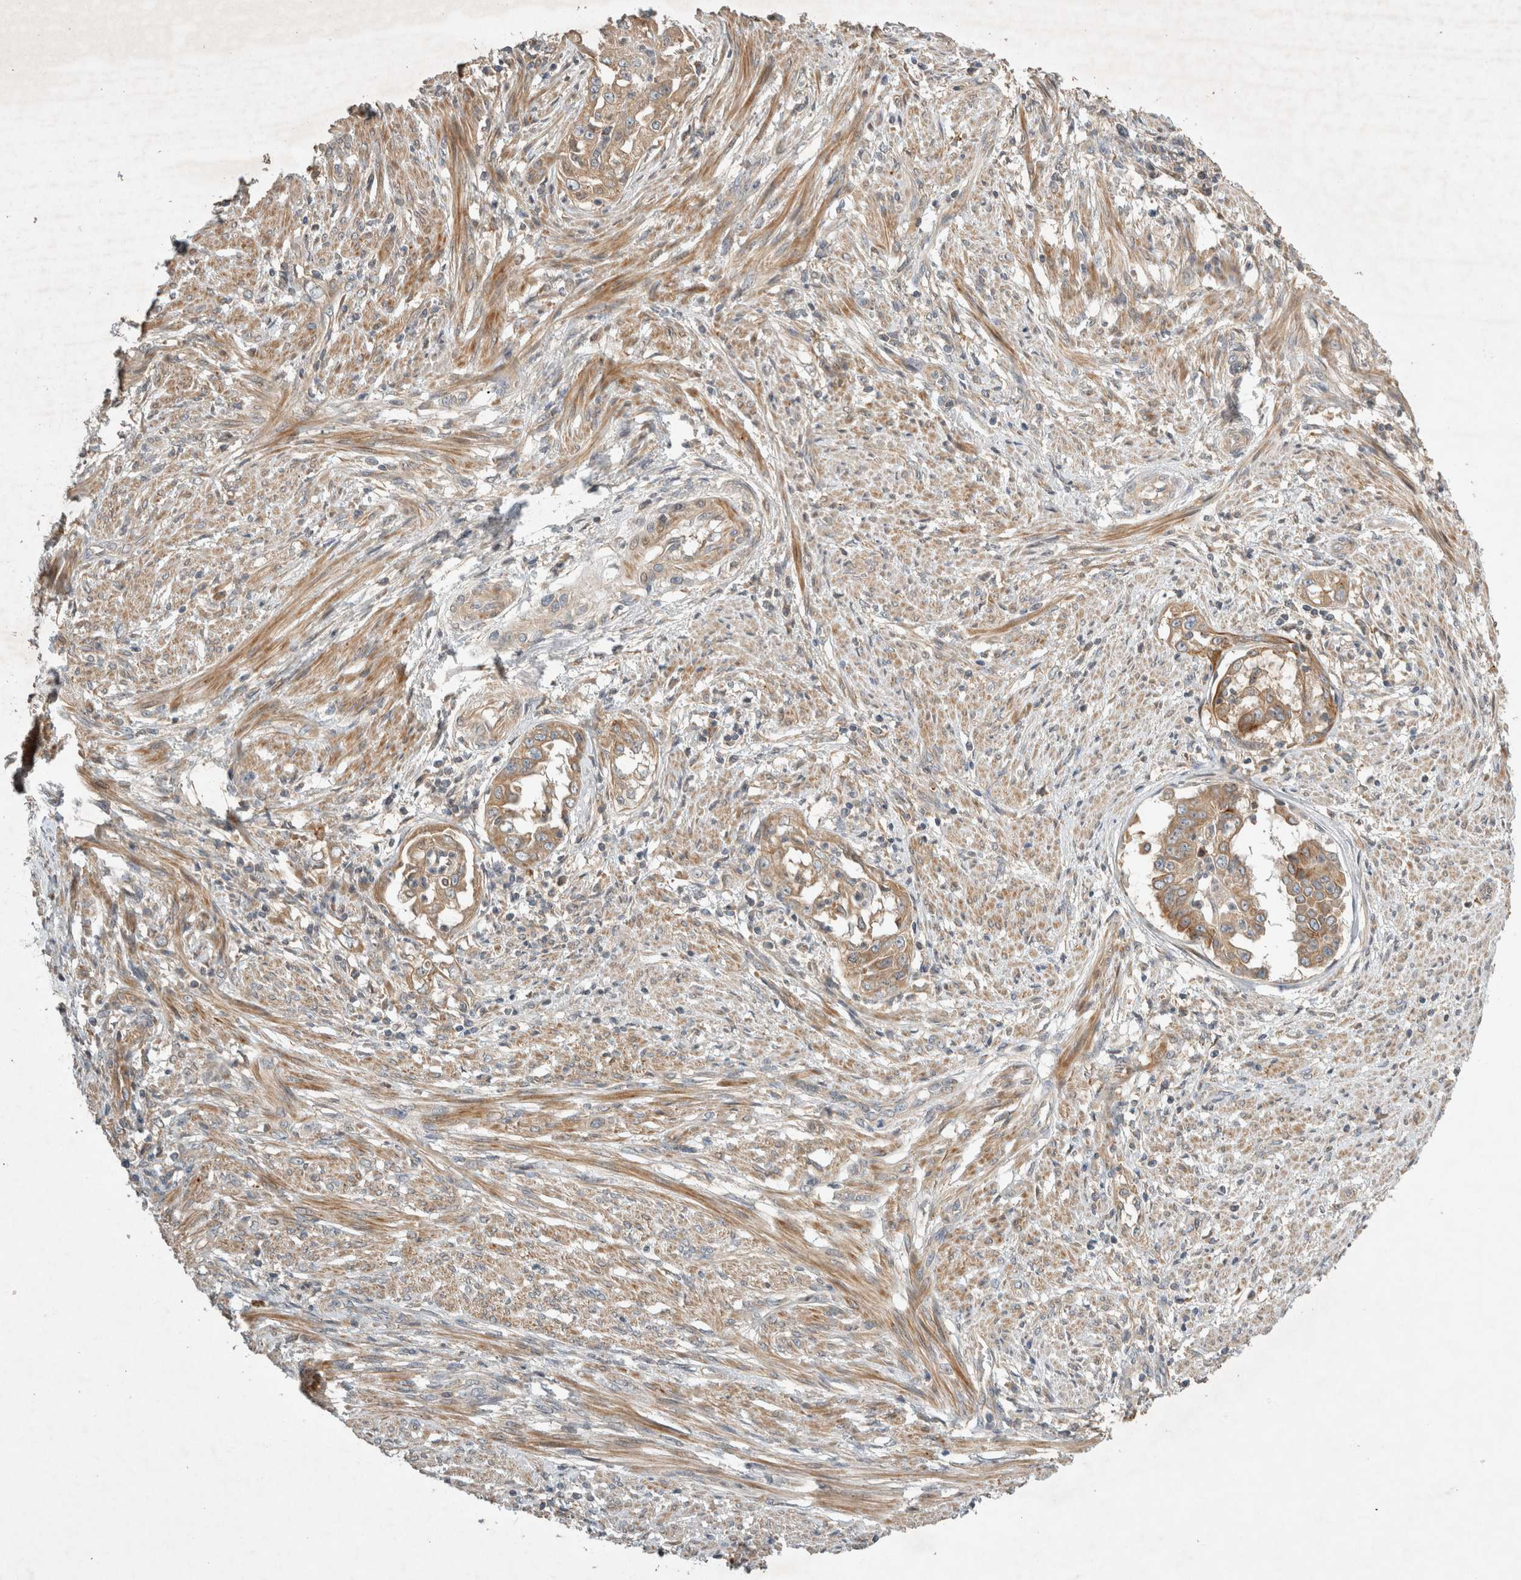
{"staining": {"intensity": "moderate", "quantity": ">75%", "location": "cytoplasmic/membranous"}, "tissue": "endometrial cancer", "cell_type": "Tumor cells", "image_type": "cancer", "snomed": [{"axis": "morphology", "description": "Adenocarcinoma, NOS"}, {"axis": "topography", "description": "Endometrium"}], "caption": "A histopathology image of human endometrial adenocarcinoma stained for a protein exhibits moderate cytoplasmic/membranous brown staining in tumor cells.", "gene": "ARMC9", "patient": {"sex": "female", "age": 85}}